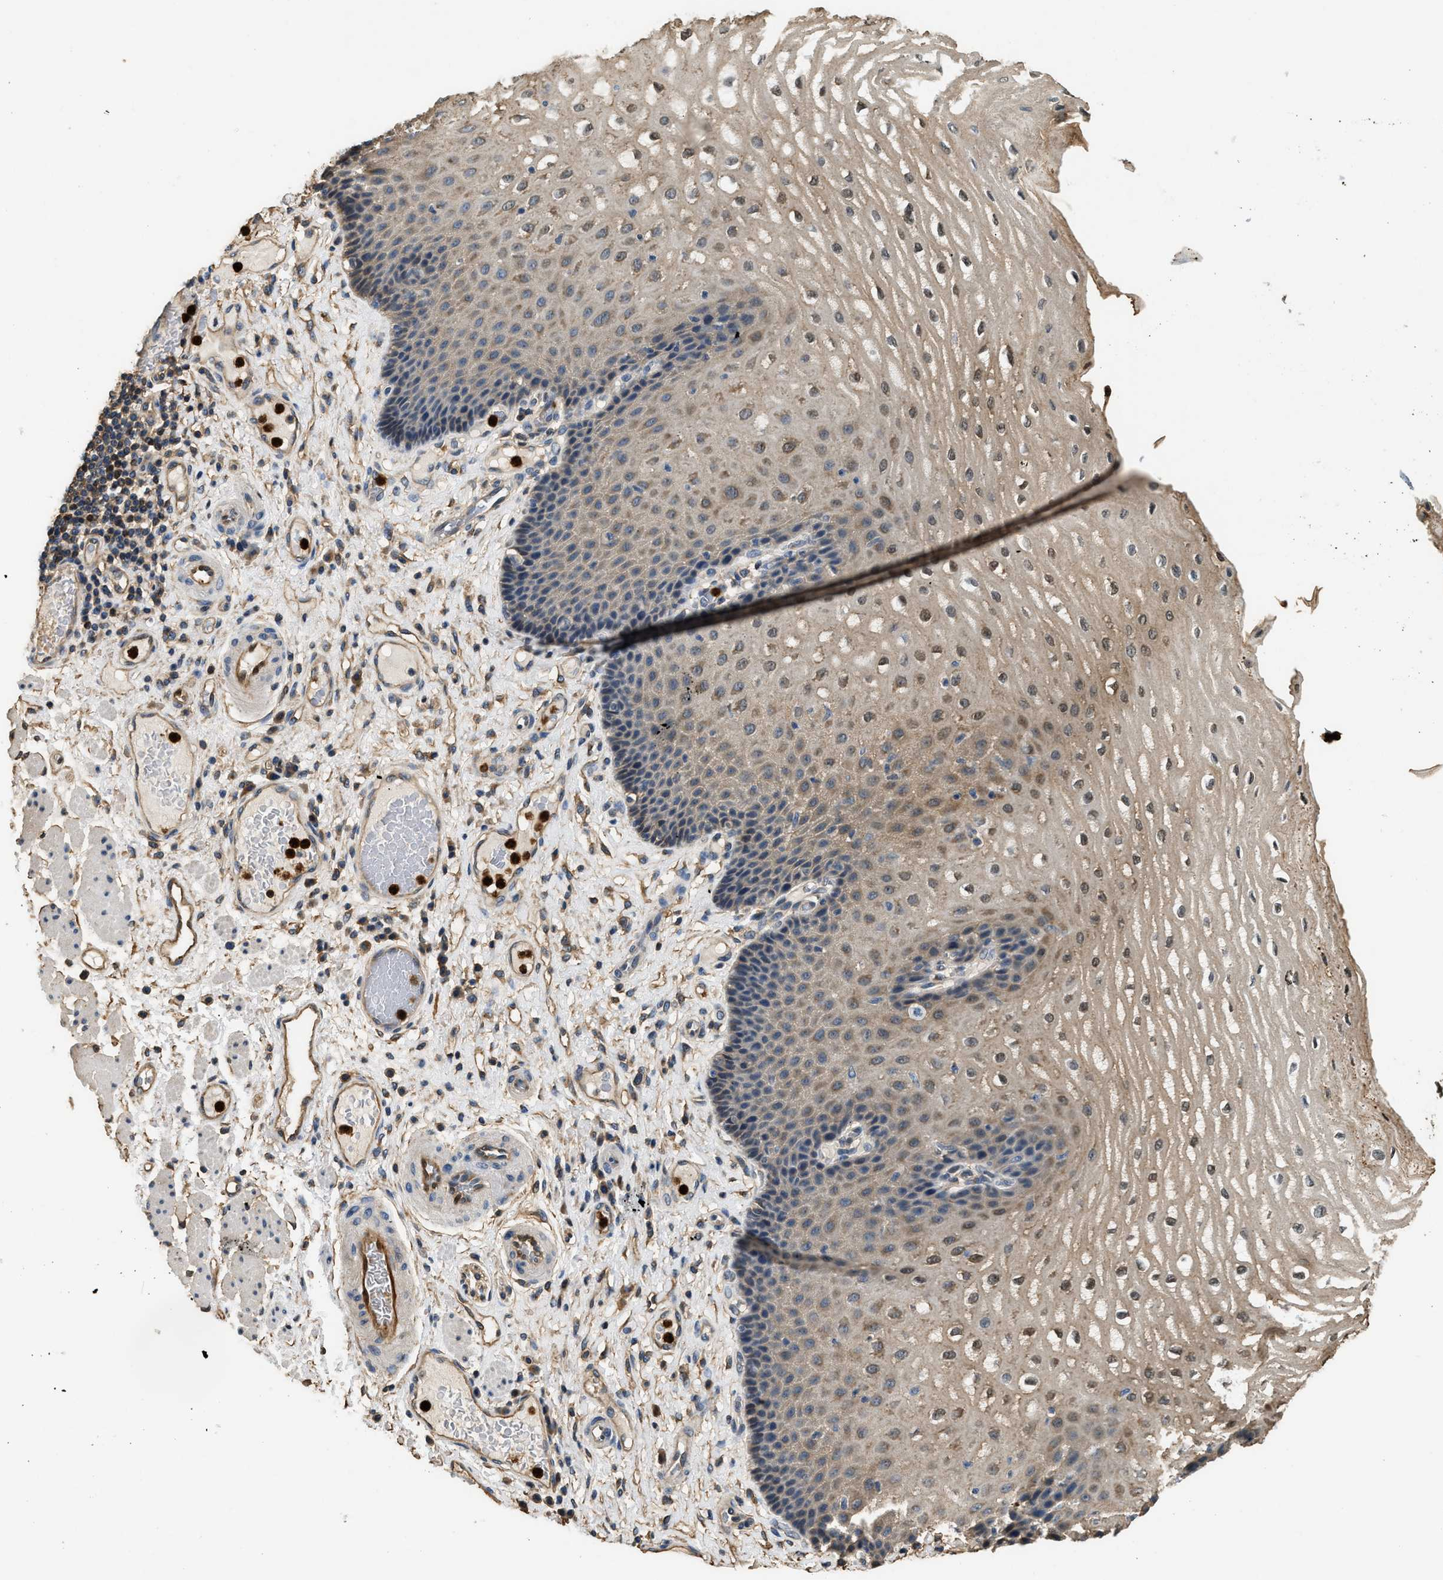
{"staining": {"intensity": "moderate", "quantity": "25%-75%", "location": "cytoplasmic/membranous,nuclear"}, "tissue": "esophagus", "cell_type": "Squamous epithelial cells", "image_type": "normal", "snomed": [{"axis": "morphology", "description": "Normal tissue, NOS"}, {"axis": "topography", "description": "Esophagus"}], "caption": "A medium amount of moderate cytoplasmic/membranous,nuclear expression is seen in approximately 25%-75% of squamous epithelial cells in benign esophagus.", "gene": "ANXA3", "patient": {"sex": "male", "age": 54}}